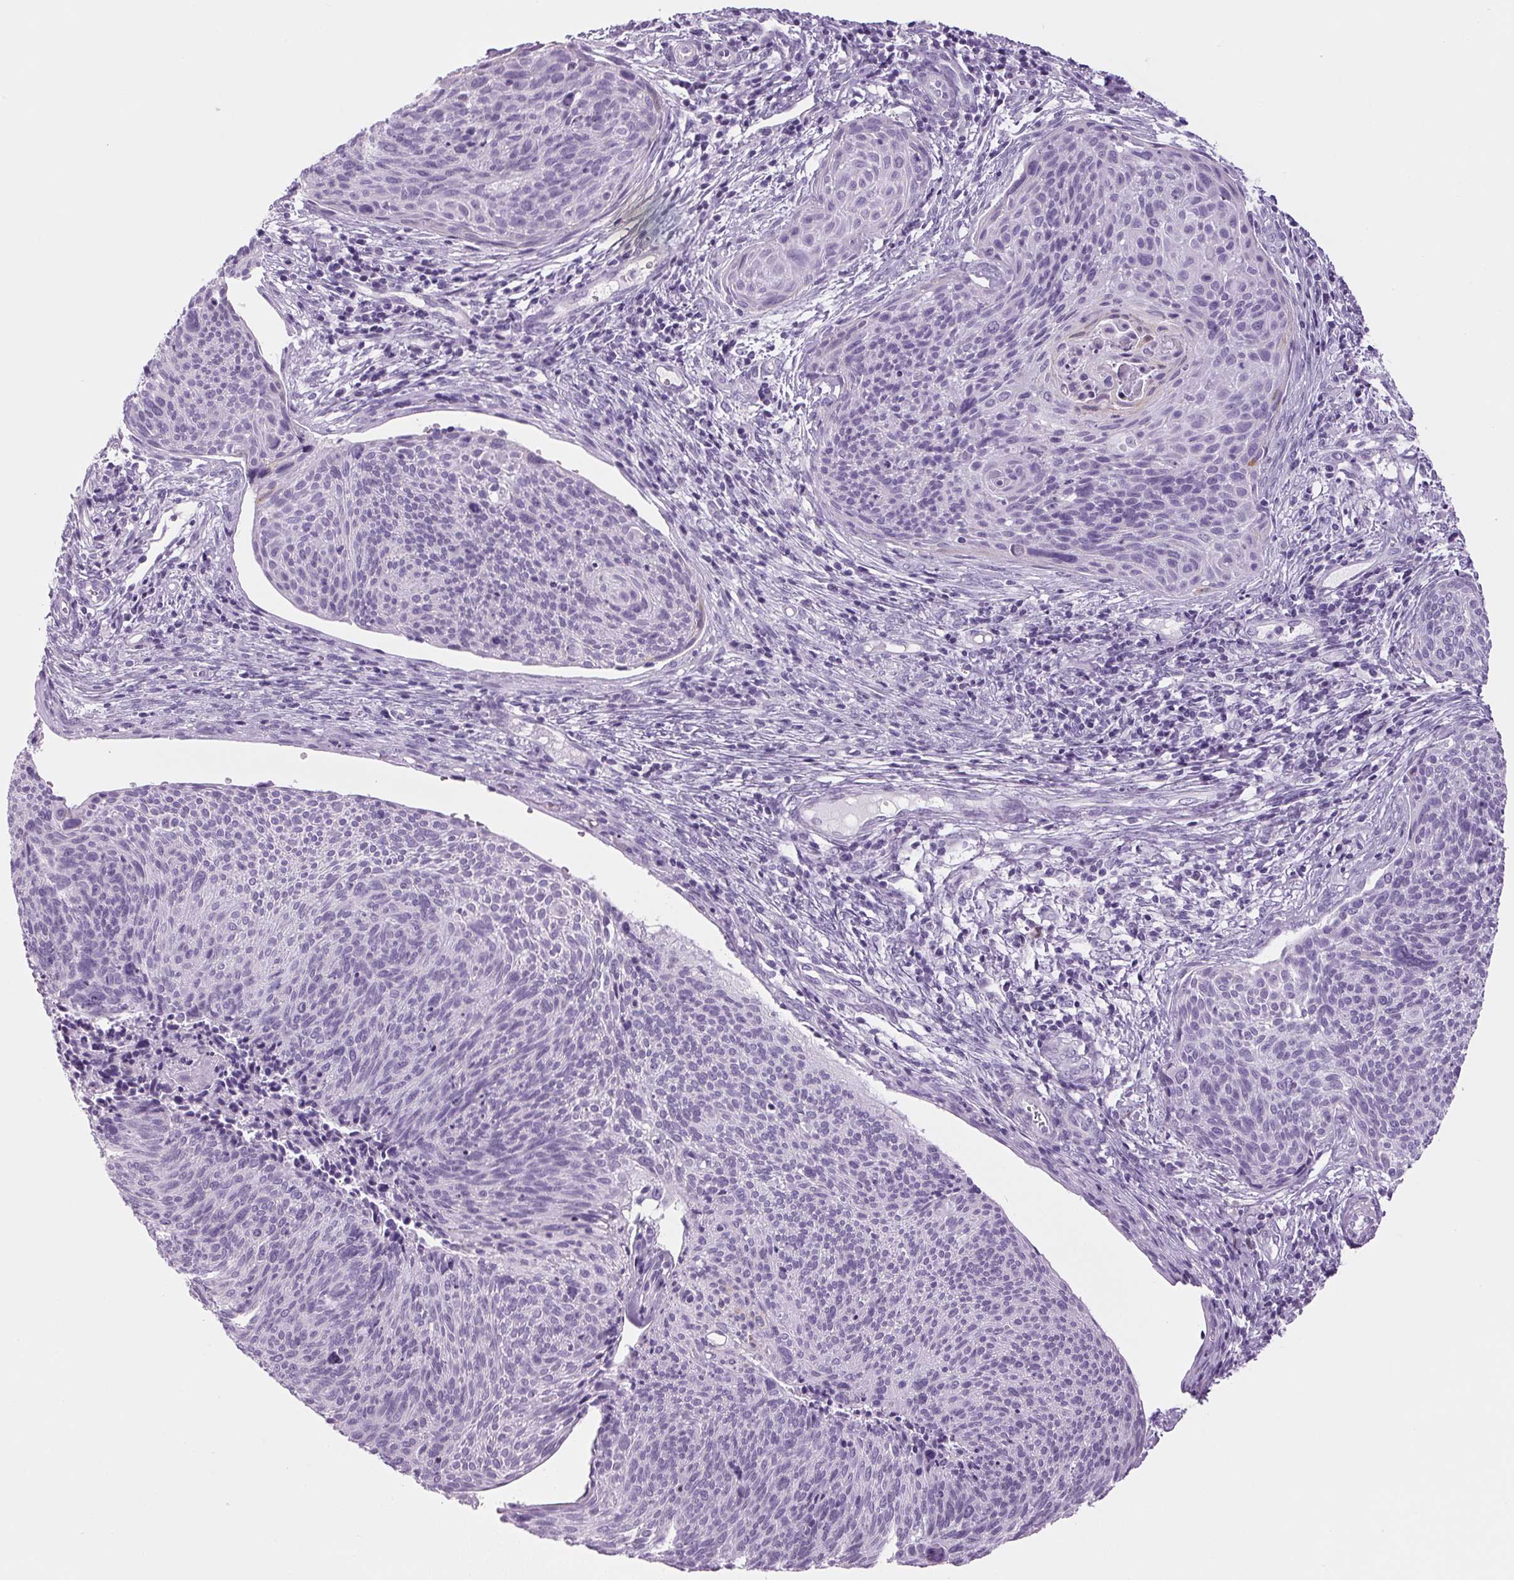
{"staining": {"intensity": "negative", "quantity": "none", "location": "none"}, "tissue": "cervical cancer", "cell_type": "Tumor cells", "image_type": "cancer", "snomed": [{"axis": "morphology", "description": "Squamous cell carcinoma, NOS"}, {"axis": "topography", "description": "Cervix"}], "caption": "A micrograph of cervical cancer (squamous cell carcinoma) stained for a protein shows no brown staining in tumor cells.", "gene": "PPP1R1A", "patient": {"sex": "female", "age": 49}}